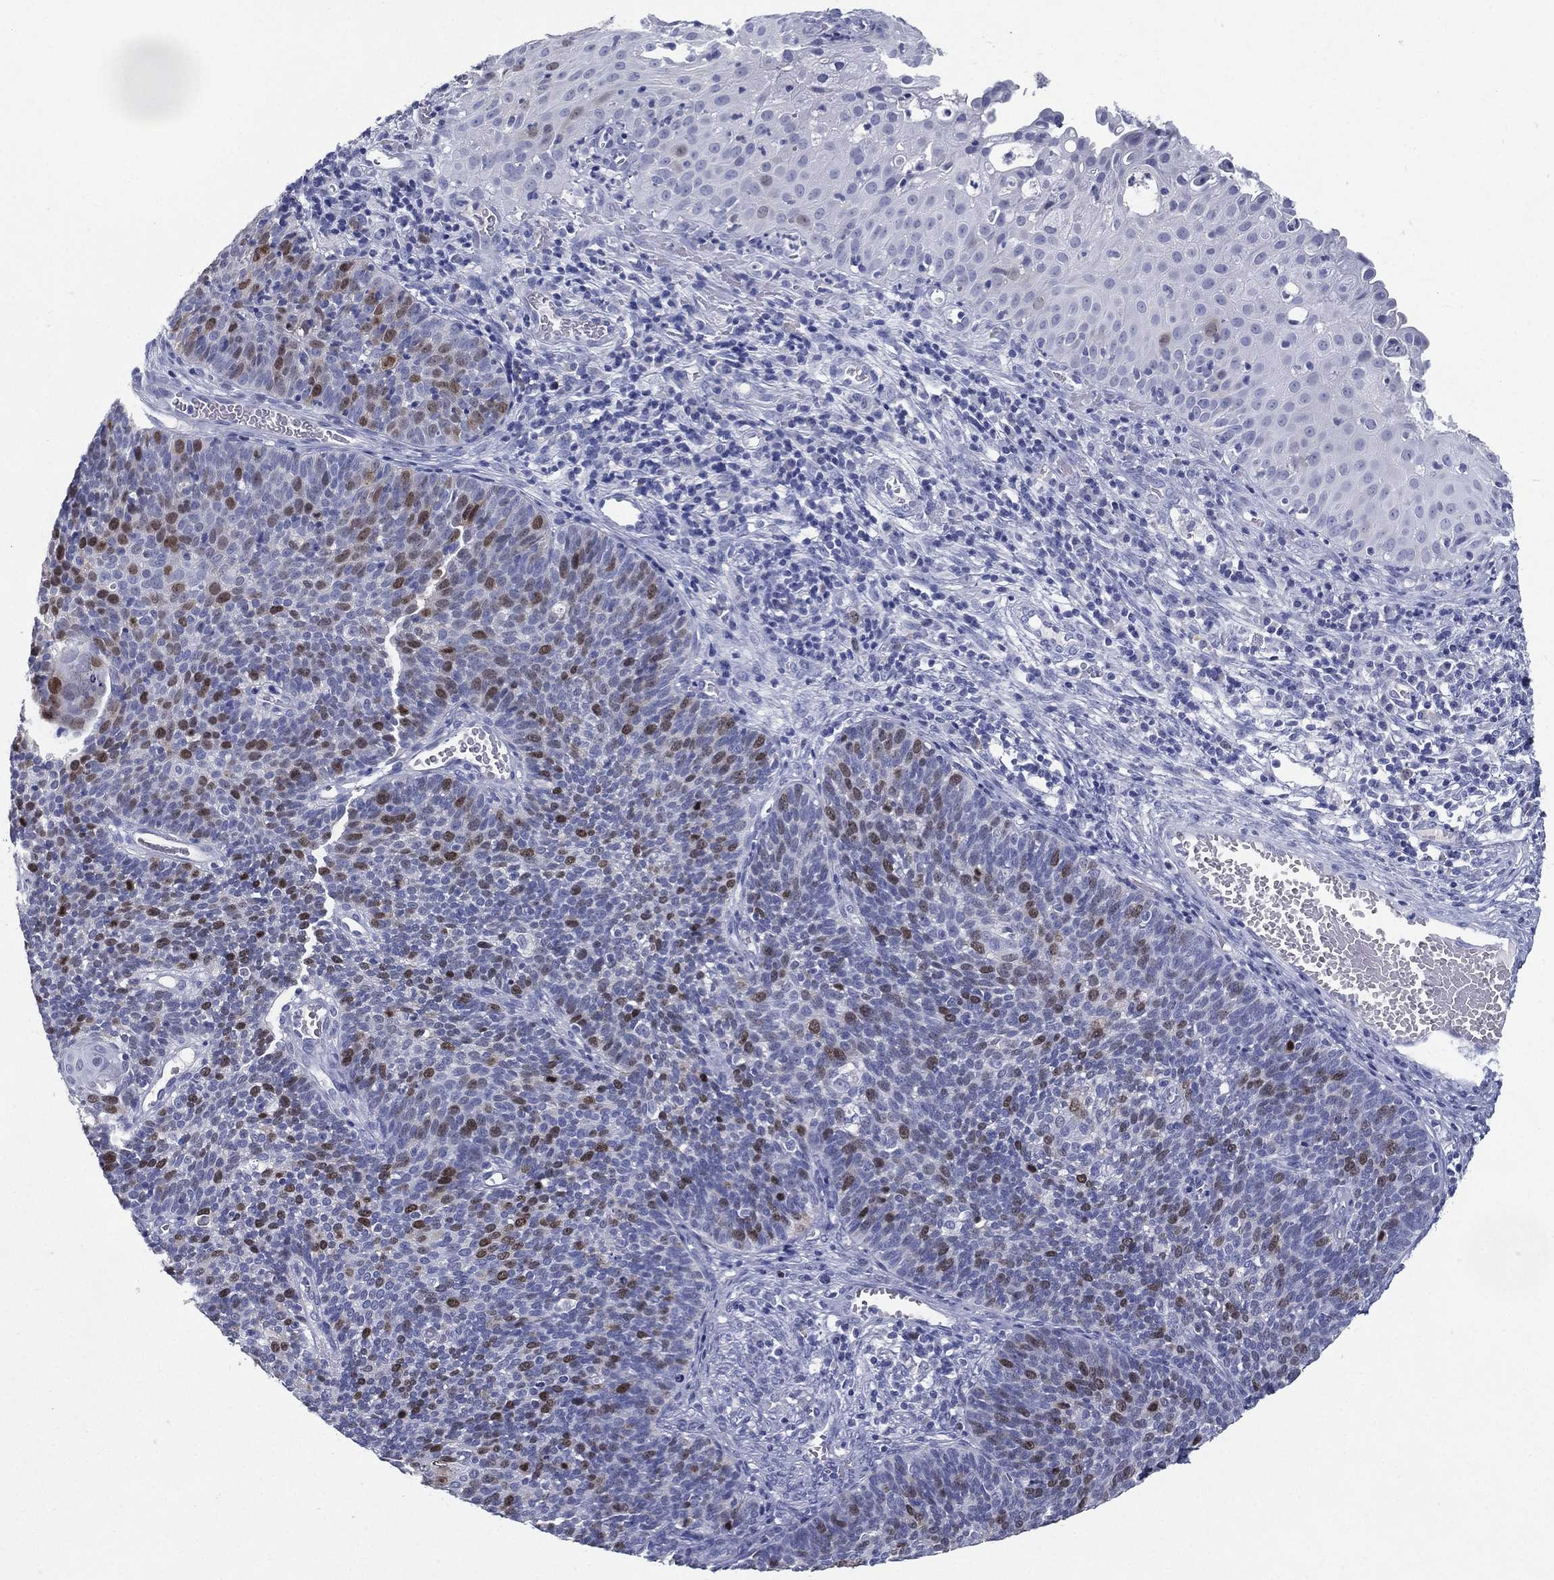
{"staining": {"intensity": "strong", "quantity": "<25%", "location": "nuclear"}, "tissue": "cervical cancer", "cell_type": "Tumor cells", "image_type": "cancer", "snomed": [{"axis": "morphology", "description": "Normal tissue, NOS"}, {"axis": "morphology", "description": "Squamous cell carcinoma, NOS"}, {"axis": "topography", "description": "Cervix"}], "caption": "Strong nuclear positivity for a protein is seen in about <25% of tumor cells of cervical squamous cell carcinoma using IHC.", "gene": "KIF2C", "patient": {"sex": "female", "age": 39}}